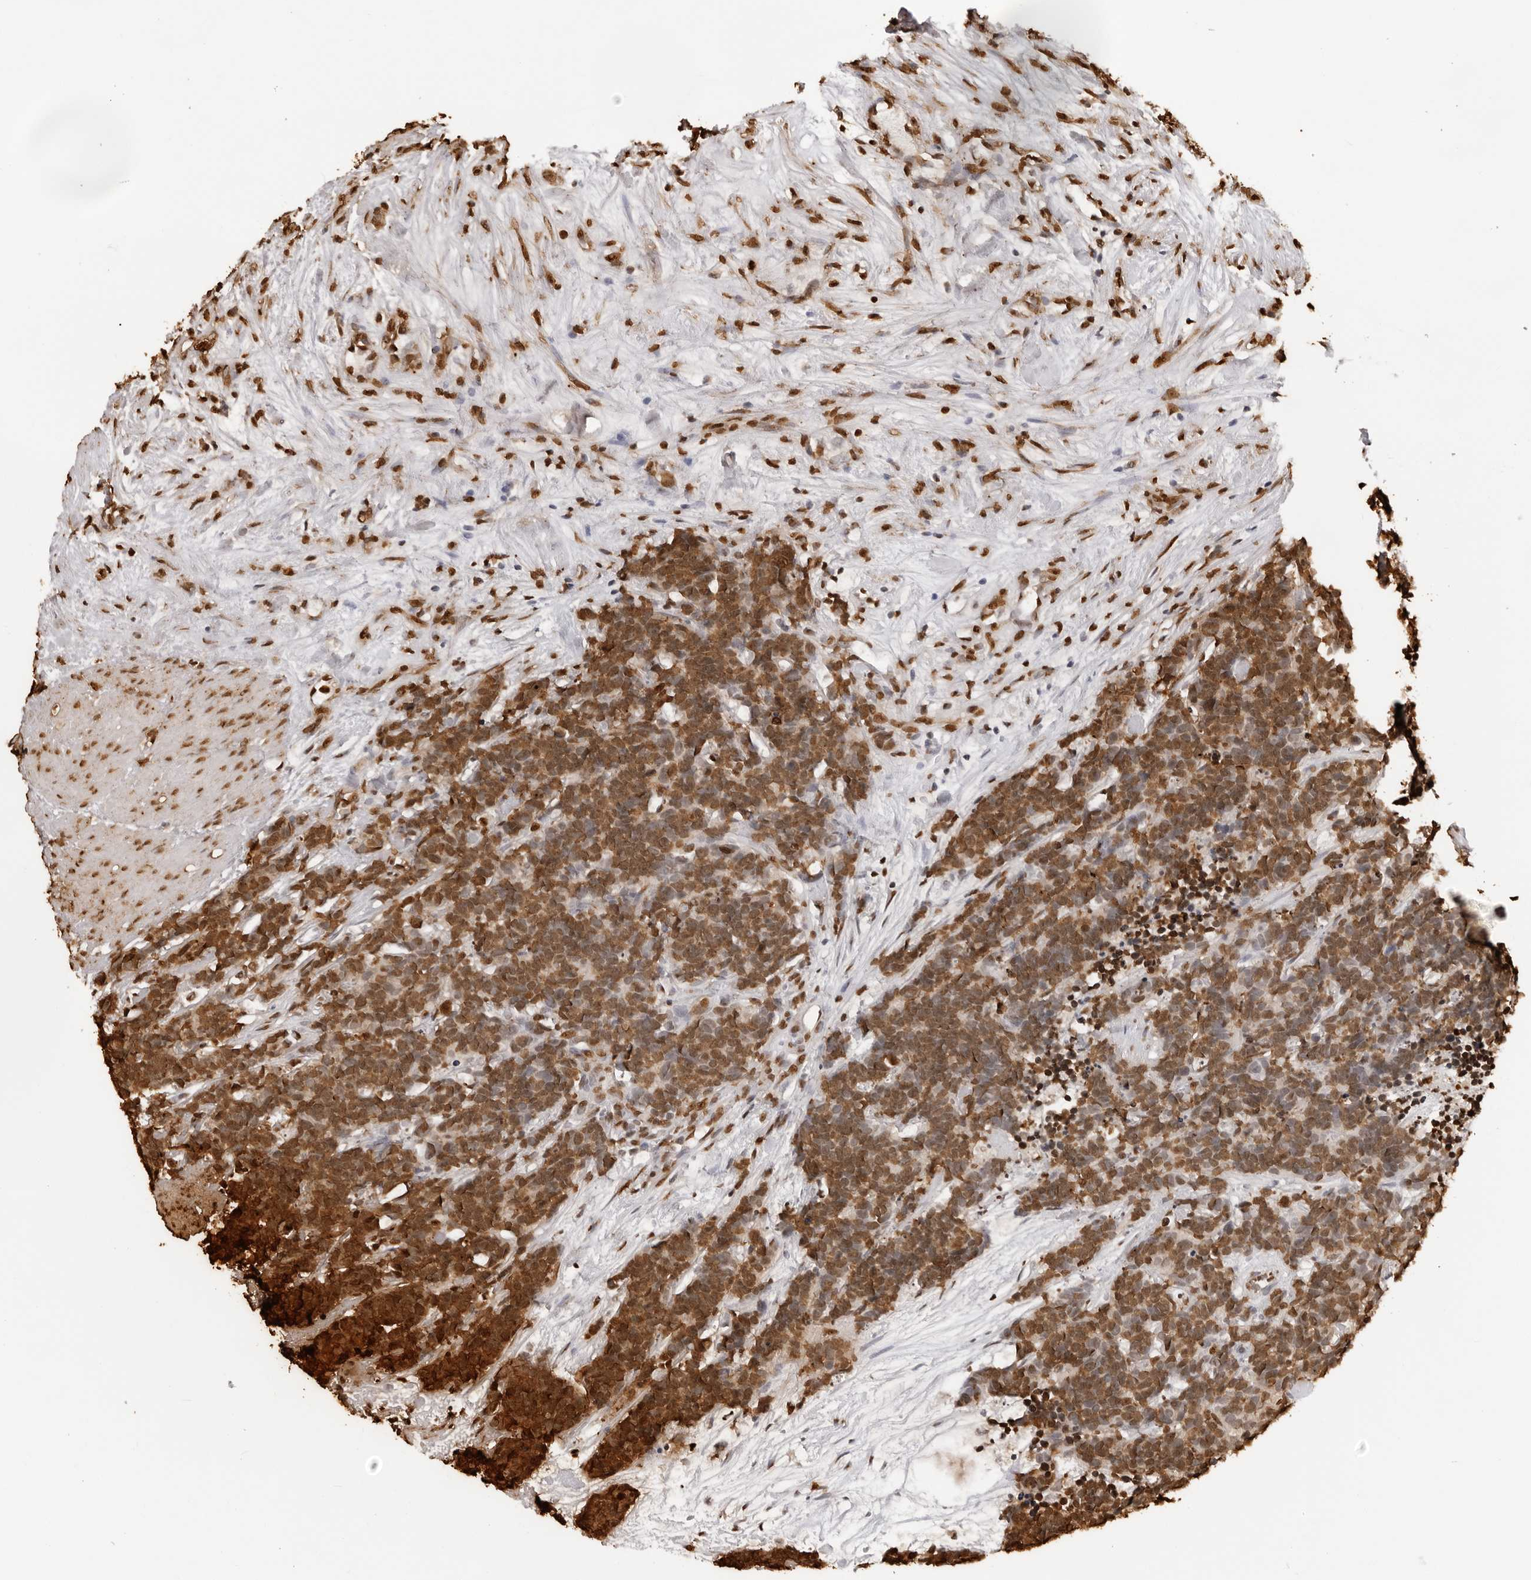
{"staining": {"intensity": "strong", "quantity": ">75%", "location": "cytoplasmic/membranous,nuclear"}, "tissue": "carcinoid", "cell_type": "Tumor cells", "image_type": "cancer", "snomed": [{"axis": "morphology", "description": "Carcinoma, NOS"}, {"axis": "morphology", "description": "Carcinoid, malignant, NOS"}, {"axis": "topography", "description": "Urinary bladder"}], "caption": "Strong cytoplasmic/membranous and nuclear staining is present in approximately >75% of tumor cells in carcinoid.", "gene": "ZFP91", "patient": {"sex": "male", "age": 57}}